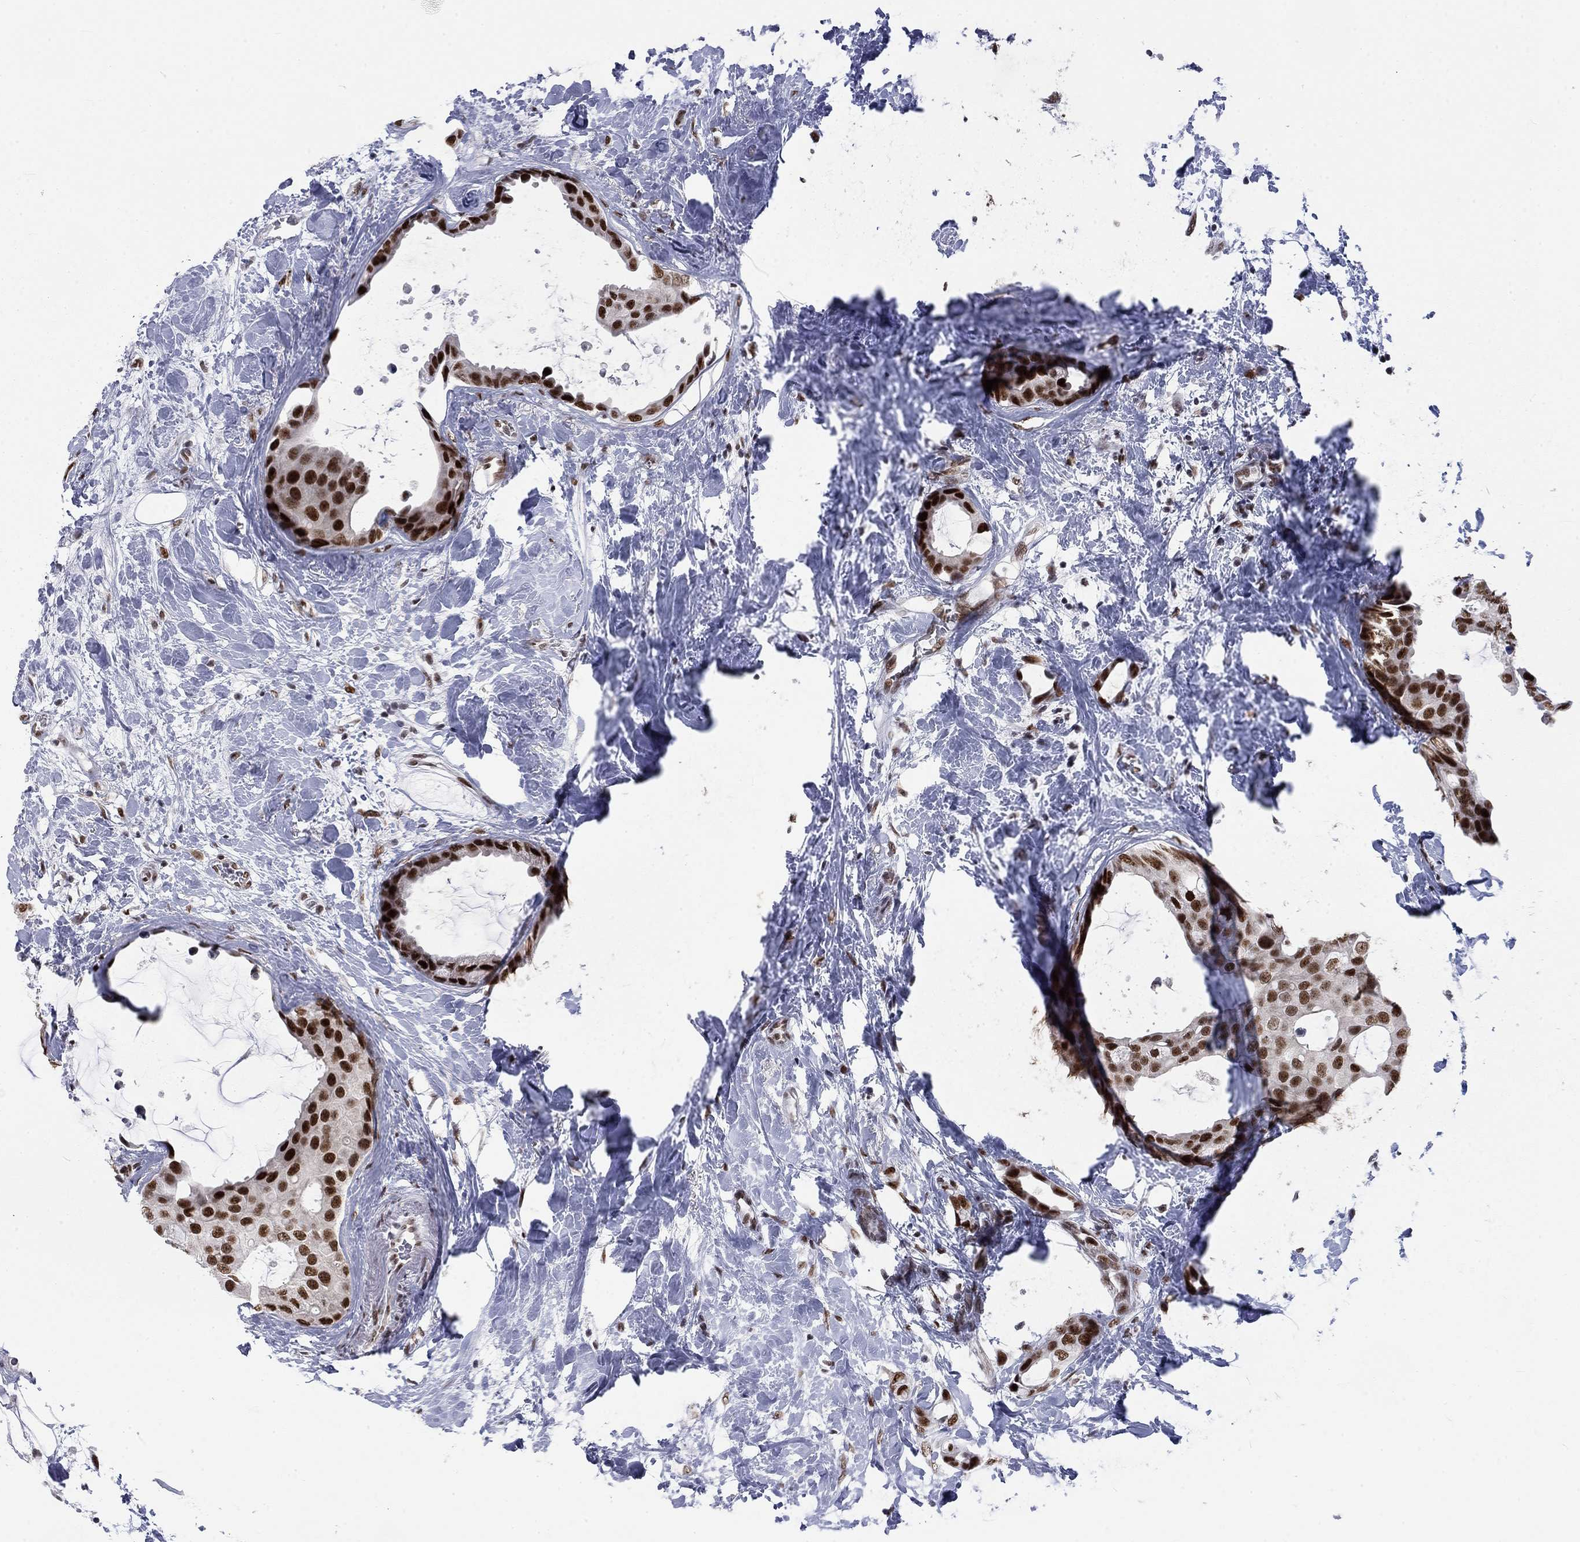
{"staining": {"intensity": "strong", "quantity": ">75%", "location": "nuclear"}, "tissue": "breast cancer", "cell_type": "Tumor cells", "image_type": "cancer", "snomed": [{"axis": "morphology", "description": "Duct carcinoma"}, {"axis": "topography", "description": "Breast"}], "caption": "Immunohistochemical staining of human breast cancer (invasive ductal carcinoma) reveals high levels of strong nuclear protein staining in about >75% of tumor cells.", "gene": "FYTTD1", "patient": {"sex": "female", "age": 45}}